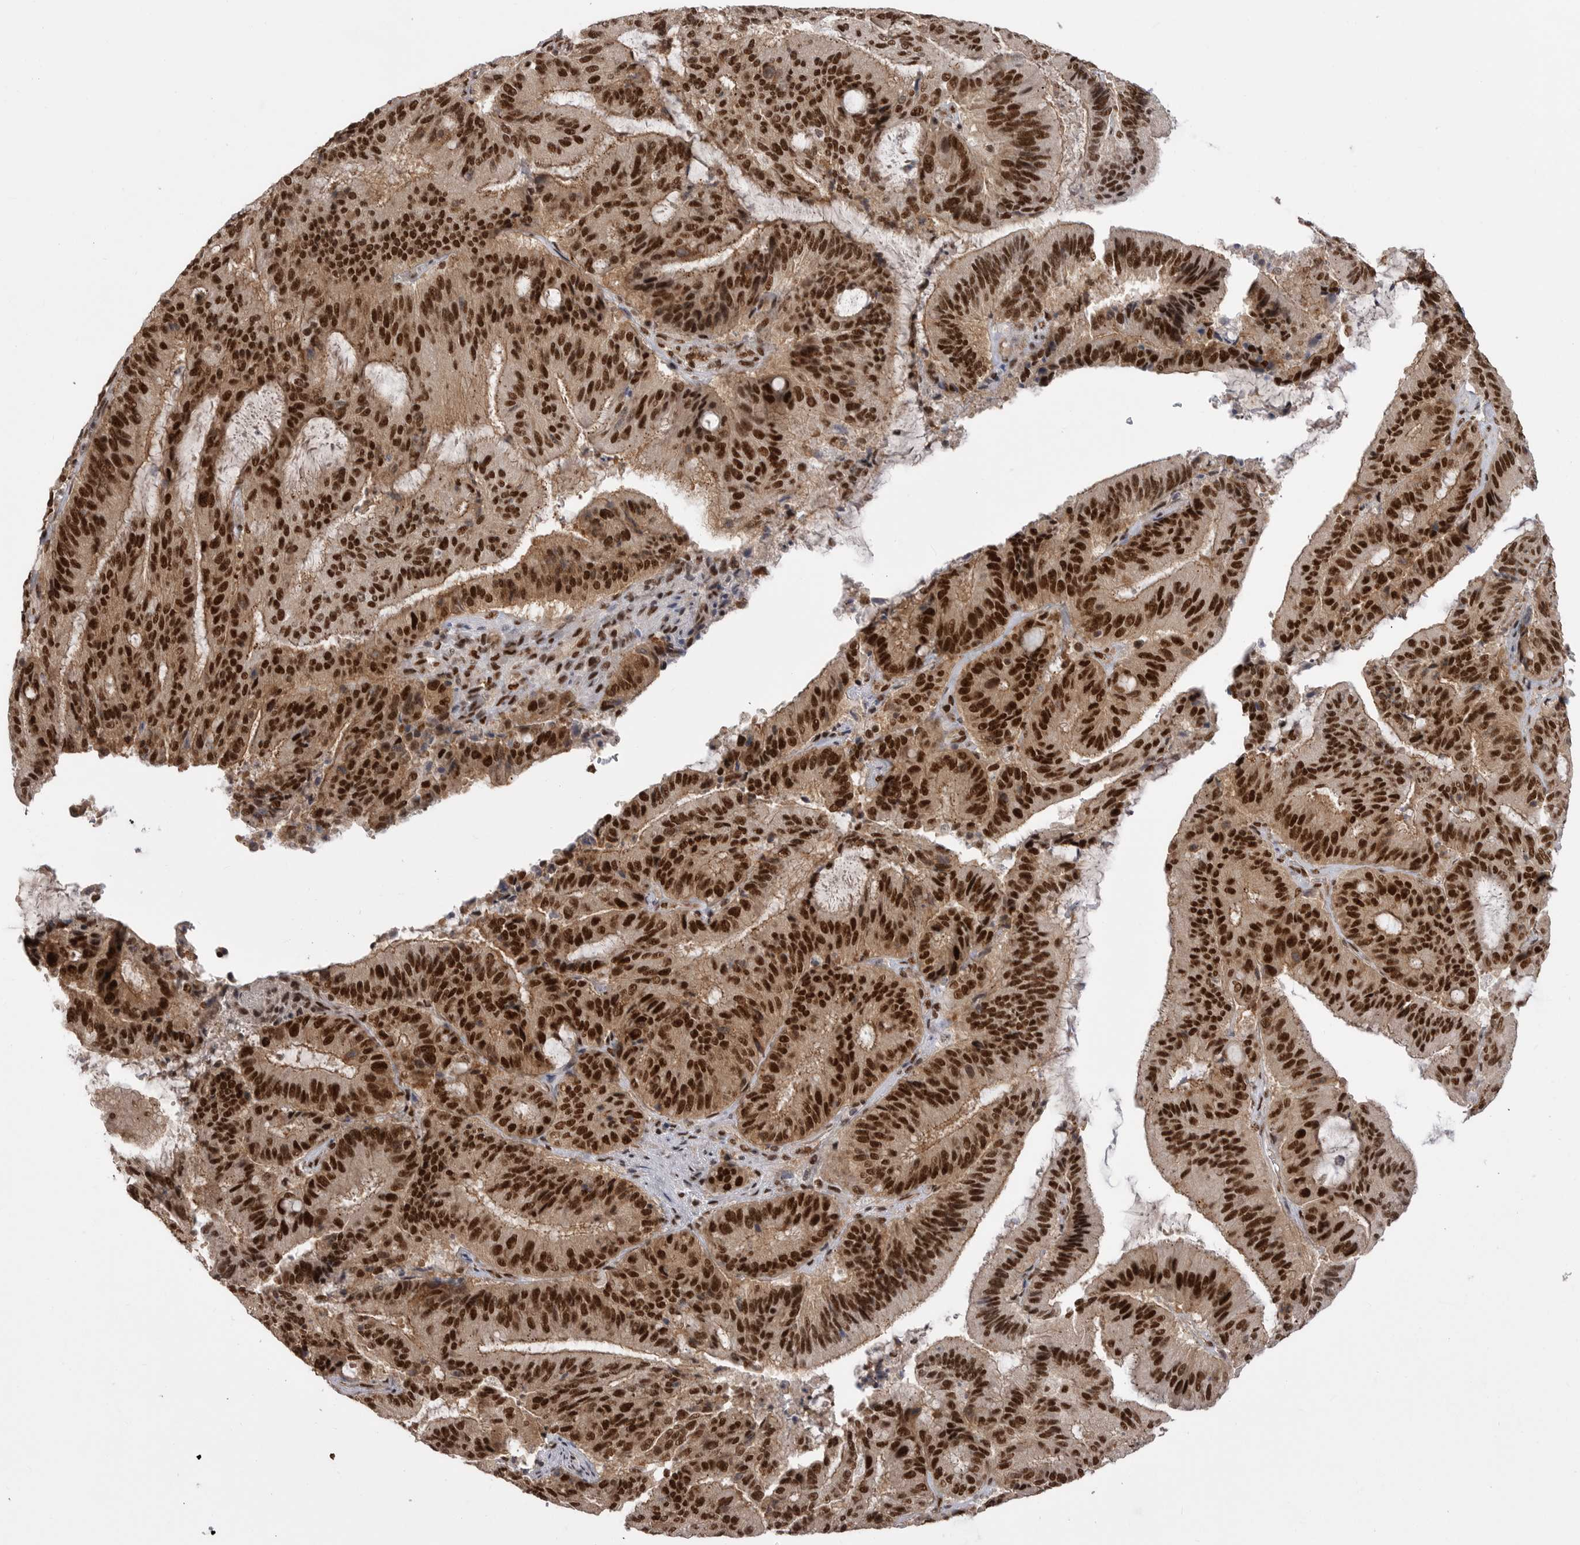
{"staining": {"intensity": "strong", "quantity": ">75%", "location": "nuclear"}, "tissue": "liver cancer", "cell_type": "Tumor cells", "image_type": "cancer", "snomed": [{"axis": "morphology", "description": "Normal tissue, NOS"}, {"axis": "morphology", "description": "Cholangiocarcinoma"}, {"axis": "topography", "description": "Liver"}, {"axis": "topography", "description": "Peripheral nerve tissue"}], "caption": "A brown stain highlights strong nuclear expression of a protein in liver cancer tumor cells. (brown staining indicates protein expression, while blue staining denotes nuclei).", "gene": "PPP1R8", "patient": {"sex": "female", "age": 73}}